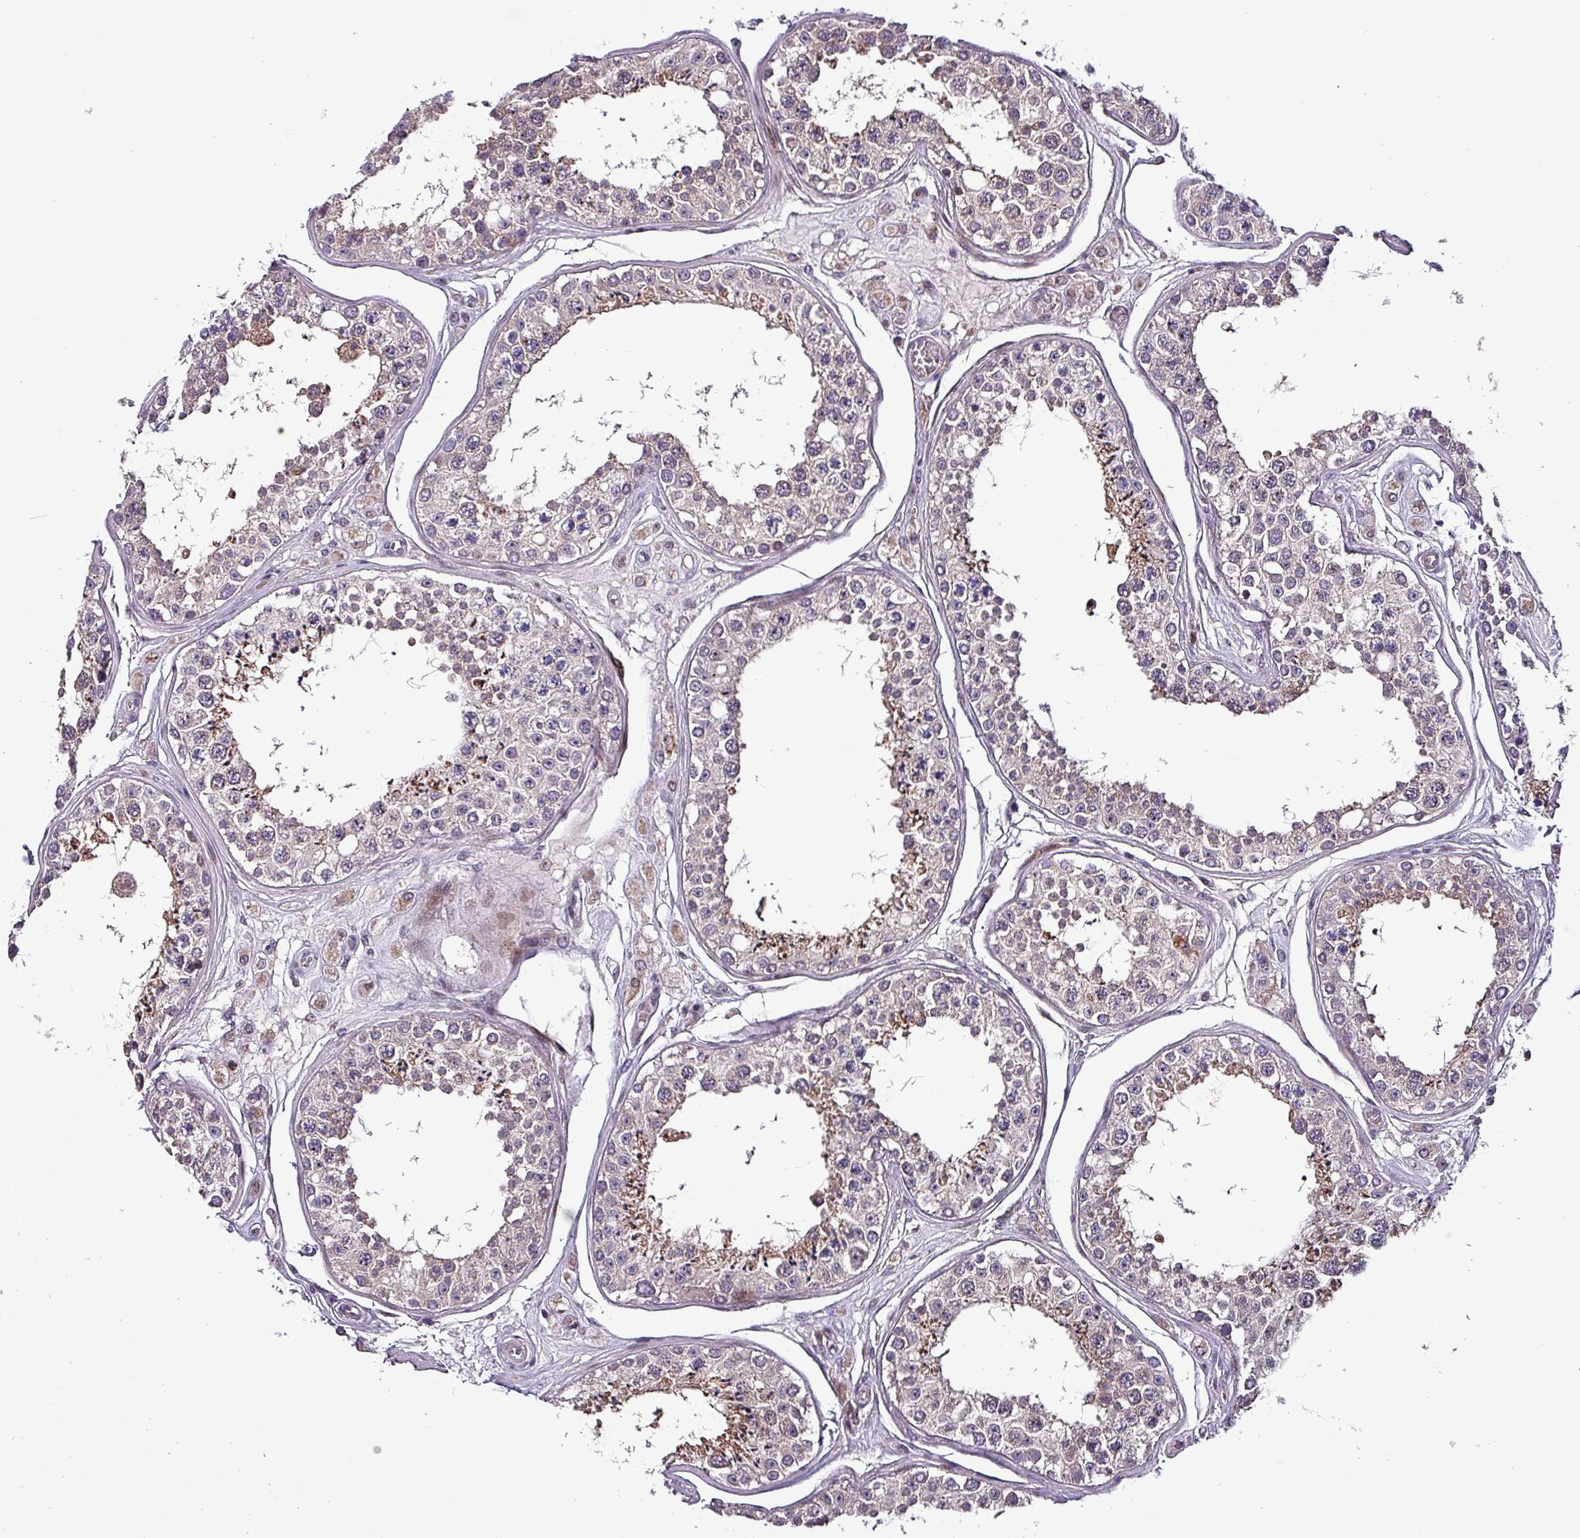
{"staining": {"intensity": "moderate", "quantity": "<25%", "location": "cytoplasmic/membranous,nuclear"}, "tissue": "testis", "cell_type": "Cells in seminiferous ducts", "image_type": "normal", "snomed": [{"axis": "morphology", "description": "Normal tissue, NOS"}, {"axis": "topography", "description": "Testis"}], "caption": "Testis stained with DAB (3,3'-diaminobenzidine) immunohistochemistry (IHC) demonstrates low levels of moderate cytoplasmic/membranous,nuclear expression in approximately <25% of cells in seminiferous ducts. (Brightfield microscopy of DAB IHC at high magnification).", "gene": "GRAPL", "patient": {"sex": "male", "age": 25}}